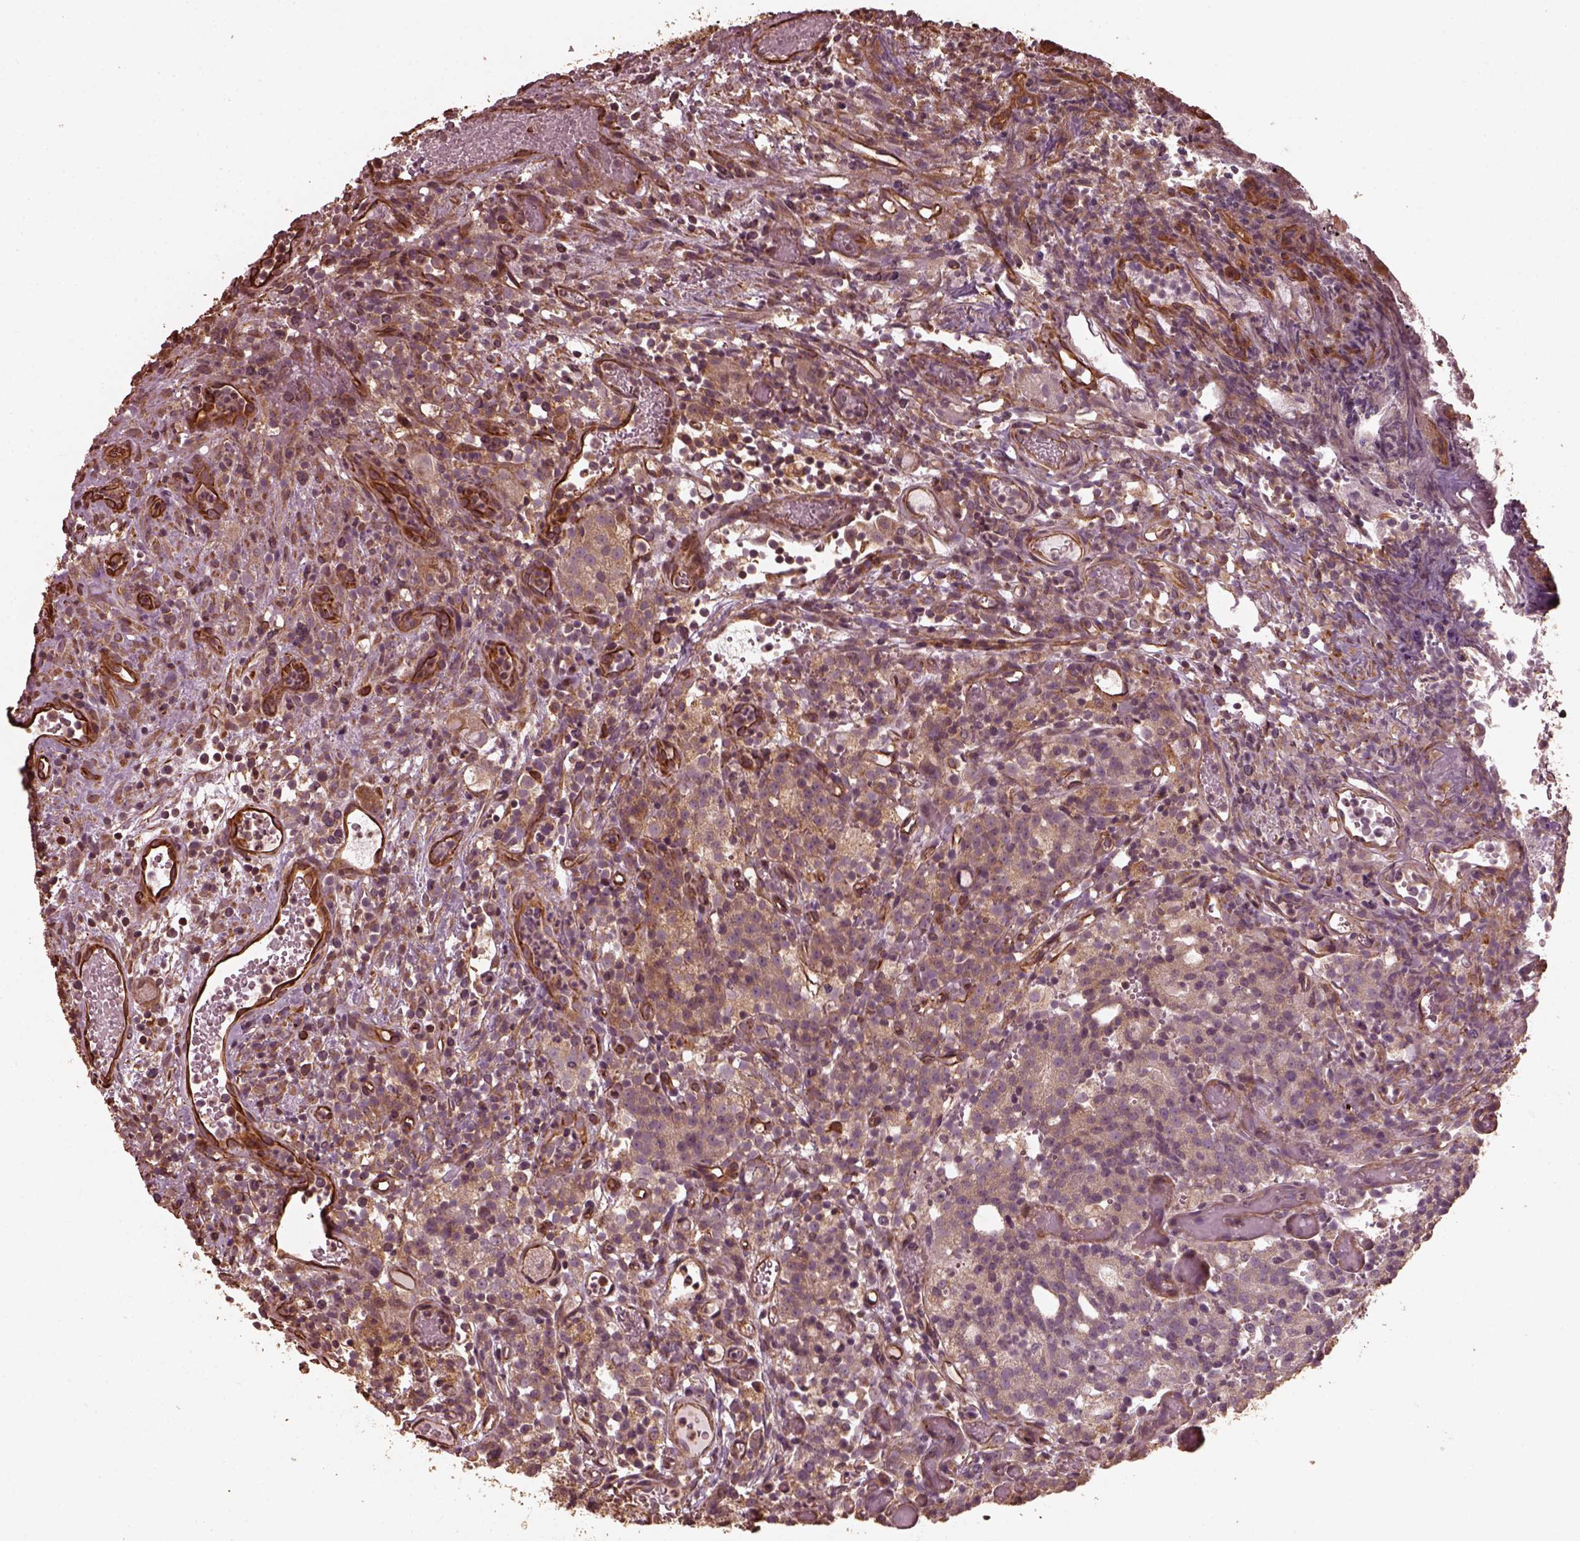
{"staining": {"intensity": "weak", "quantity": ">75%", "location": "cytoplasmic/membranous"}, "tissue": "prostate cancer", "cell_type": "Tumor cells", "image_type": "cancer", "snomed": [{"axis": "morphology", "description": "Adenocarcinoma, High grade"}, {"axis": "topography", "description": "Prostate"}], "caption": "This image reveals immunohistochemistry (IHC) staining of human prostate cancer, with low weak cytoplasmic/membranous positivity in approximately >75% of tumor cells.", "gene": "GTPBP1", "patient": {"sex": "male", "age": 53}}